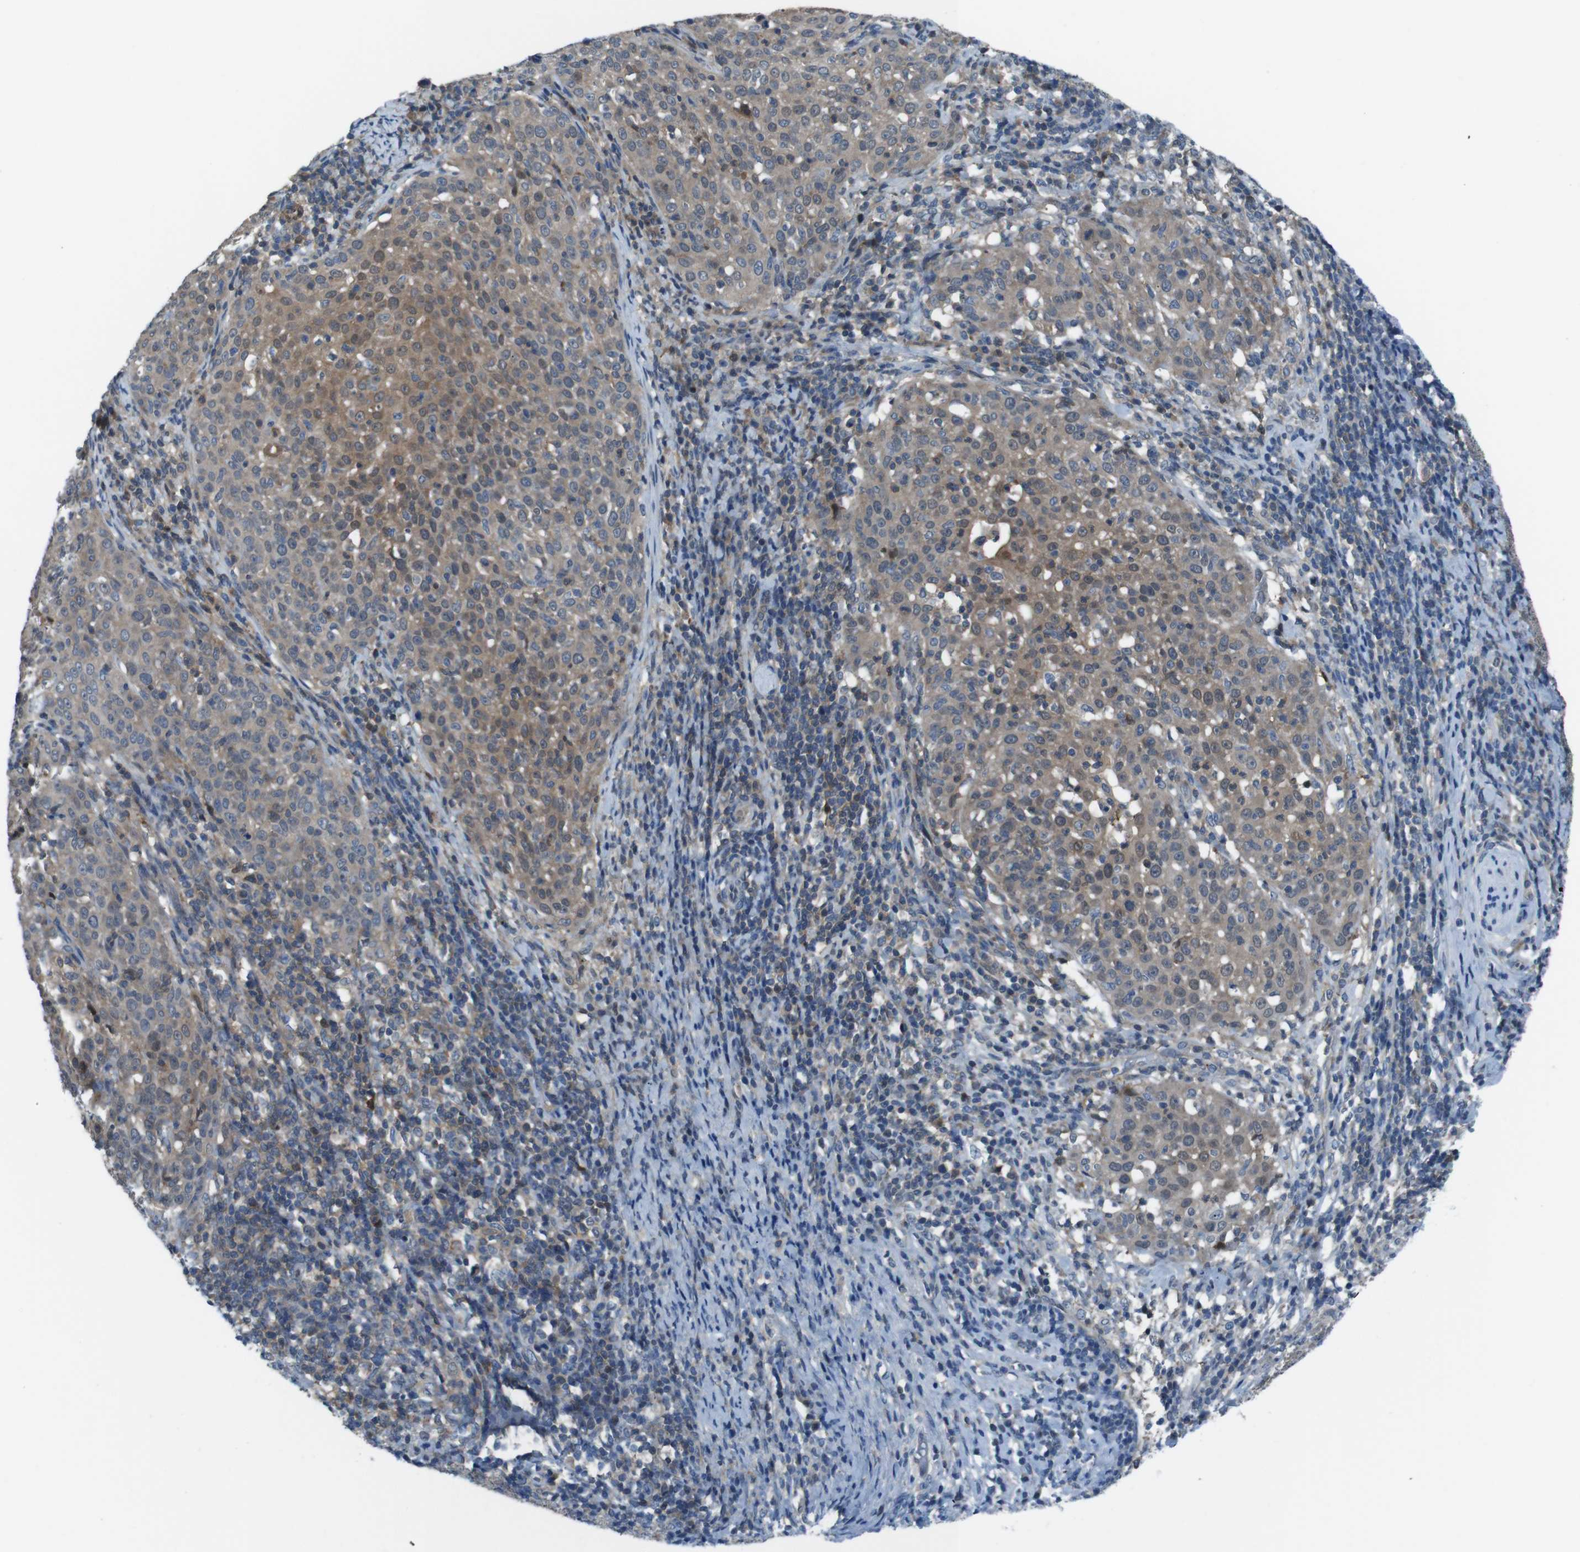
{"staining": {"intensity": "moderate", "quantity": ">75%", "location": "cytoplasmic/membranous,nuclear"}, "tissue": "cervical cancer", "cell_type": "Tumor cells", "image_type": "cancer", "snomed": [{"axis": "morphology", "description": "Squamous cell carcinoma, NOS"}, {"axis": "topography", "description": "Cervix"}], "caption": "Cervical cancer (squamous cell carcinoma) stained with IHC shows moderate cytoplasmic/membranous and nuclear staining in about >75% of tumor cells.", "gene": "NANOS2", "patient": {"sex": "female", "age": 51}}